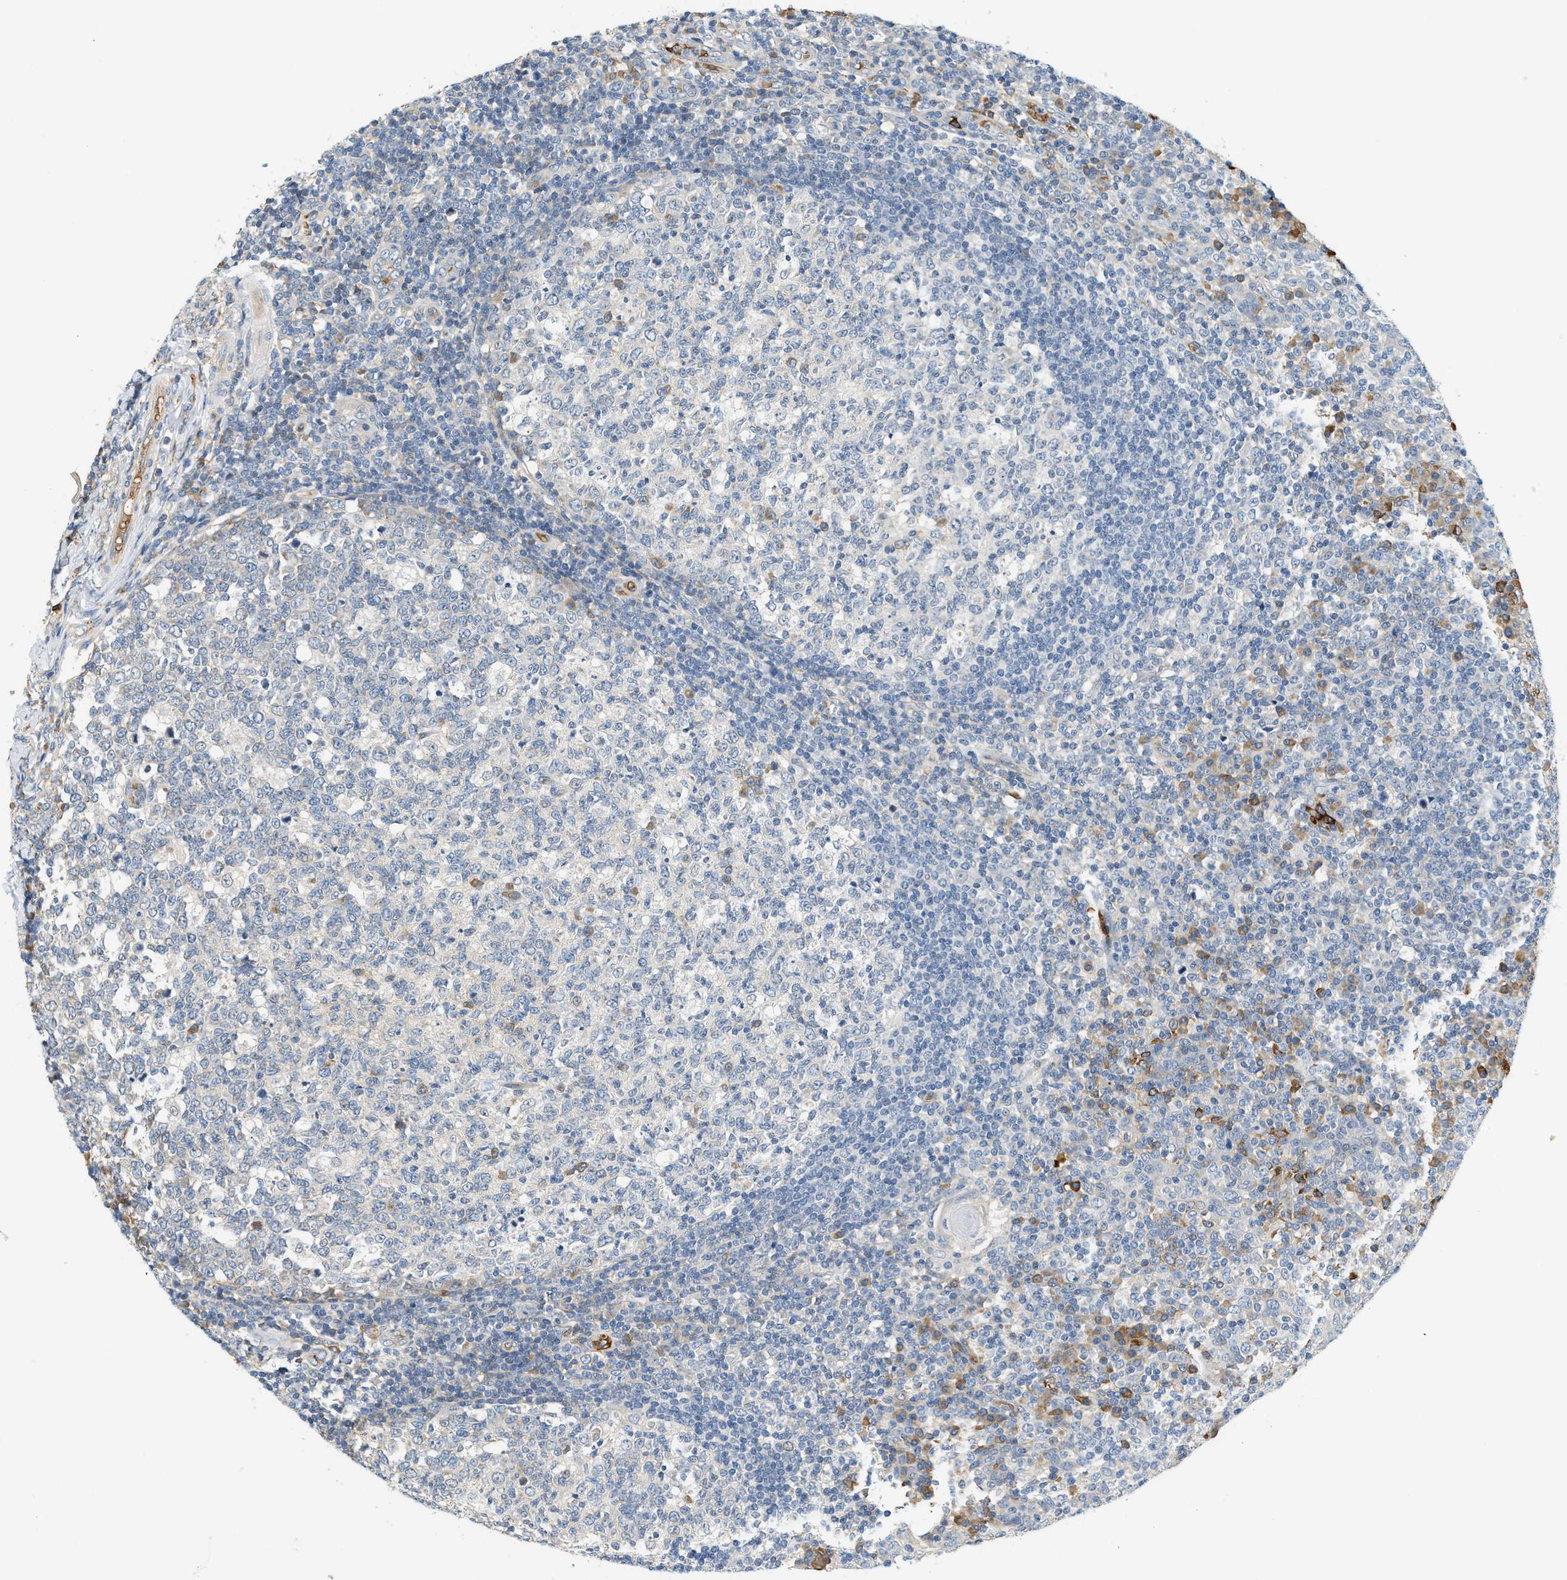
{"staining": {"intensity": "moderate", "quantity": "<25%", "location": "cytoplasmic/membranous"}, "tissue": "tonsil", "cell_type": "Germinal center cells", "image_type": "normal", "snomed": [{"axis": "morphology", "description": "Normal tissue, NOS"}, {"axis": "topography", "description": "Tonsil"}], "caption": "Tonsil stained with IHC reveals moderate cytoplasmic/membranous staining in about <25% of germinal center cells. (DAB IHC, brown staining for protein, blue staining for nuclei).", "gene": "CYTH2", "patient": {"sex": "female", "age": 19}}